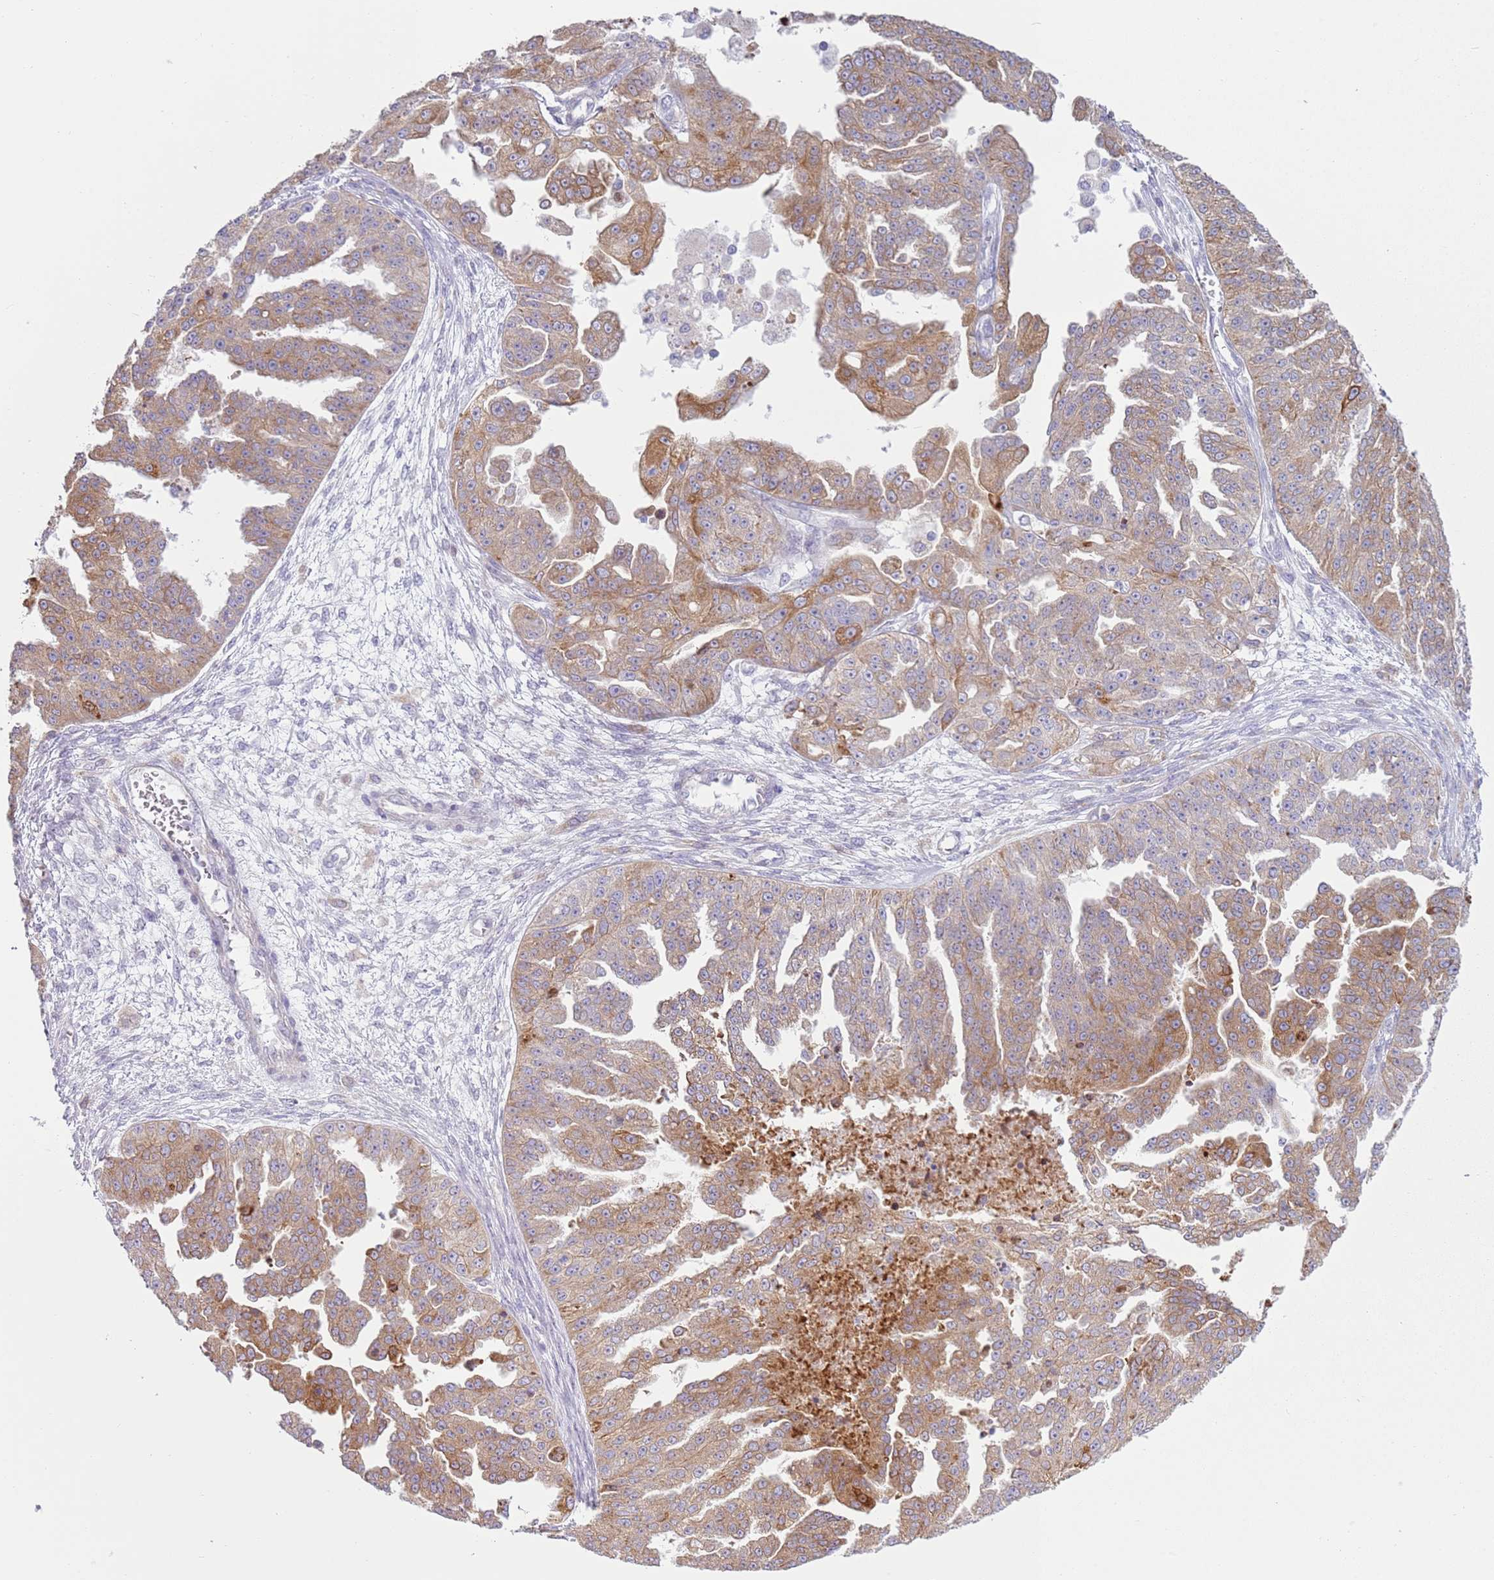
{"staining": {"intensity": "moderate", "quantity": "25%-75%", "location": "cytoplasmic/membranous"}, "tissue": "ovarian cancer", "cell_type": "Tumor cells", "image_type": "cancer", "snomed": [{"axis": "morphology", "description": "Cystadenocarcinoma, serous, NOS"}, {"axis": "topography", "description": "Ovary"}], "caption": "IHC staining of ovarian cancer (serous cystadenocarcinoma), which demonstrates medium levels of moderate cytoplasmic/membranous staining in approximately 25%-75% of tumor cells indicating moderate cytoplasmic/membranous protein positivity. The staining was performed using DAB (3,3'-diaminobenzidine) (brown) for protein detection and nuclei were counterstained in hematoxylin (blue).", "gene": "OAF", "patient": {"sex": "female", "age": 58}}